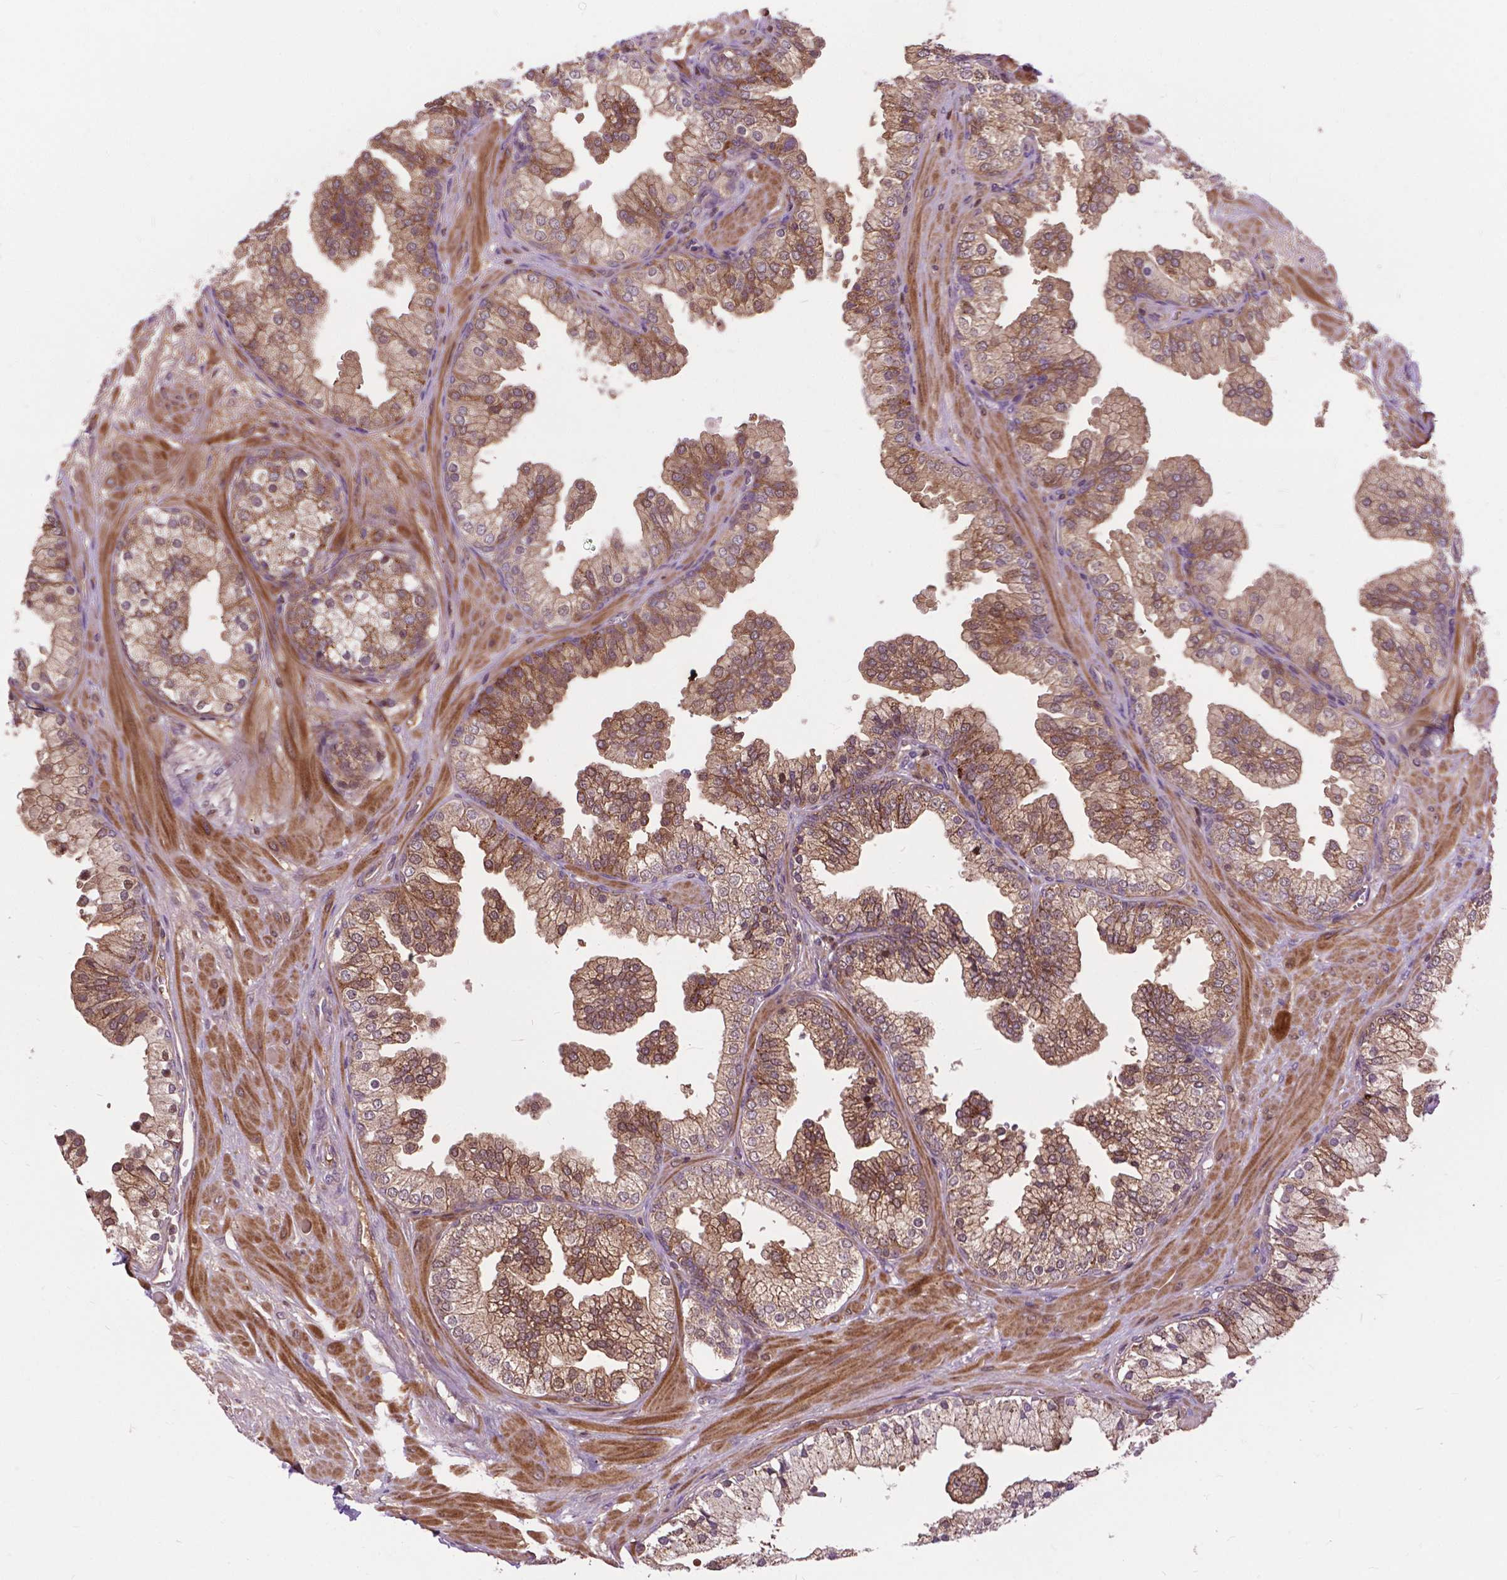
{"staining": {"intensity": "moderate", "quantity": ">75%", "location": "cytoplasmic/membranous"}, "tissue": "prostate", "cell_type": "Glandular cells", "image_type": "normal", "snomed": [{"axis": "morphology", "description": "Normal tissue, NOS"}, {"axis": "topography", "description": "Prostate"}, {"axis": "topography", "description": "Peripheral nerve tissue"}], "caption": "The immunohistochemical stain labels moderate cytoplasmic/membranous staining in glandular cells of unremarkable prostate. (IHC, brightfield microscopy, high magnification).", "gene": "CHMP4A", "patient": {"sex": "male", "age": 61}}